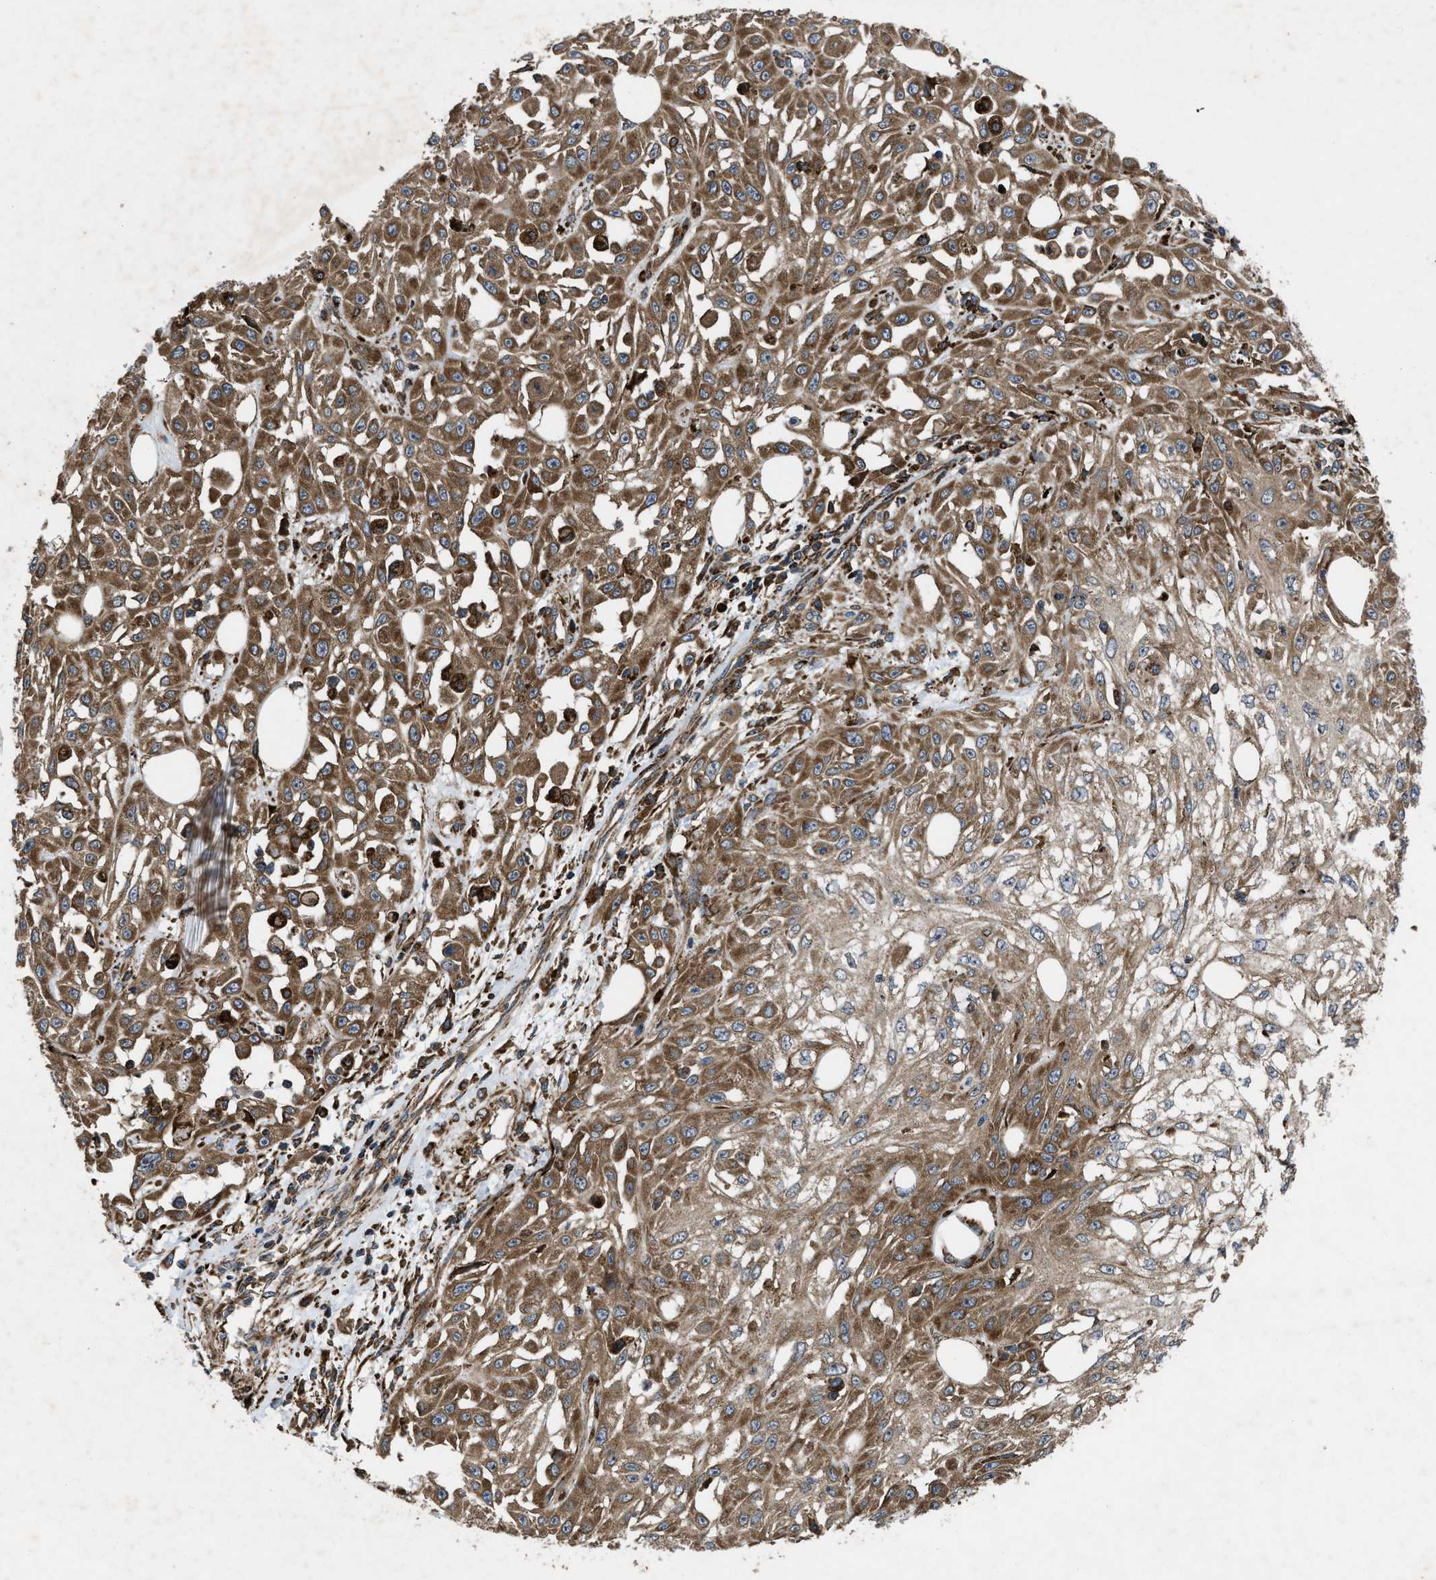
{"staining": {"intensity": "moderate", "quantity": ">75%", "location": "cytoplasmic/membranous"}, "tissue": "skin cancer", "cell_type": "Tumor cells", "image_type": "cancer", "snomed": [{"axis": "morphology", "description": "Squamous cell carcinoma, NOS"}, {"axis": "morphology", "description": "Squamous cell carcinoma, metastatic, NOS"}, {"axis": "topography", "description": "Skin"}, {"axis": "topography", "description": "Lymph node"}], "caption": "Tumor cells demonstrate medium levels of moderate cytoplasmic/membranous staining in approximately >75% of cells in squamous cell carcinoma (skin).", "gene": "PER3", "patient": {"sex": "male", "age": 75}}